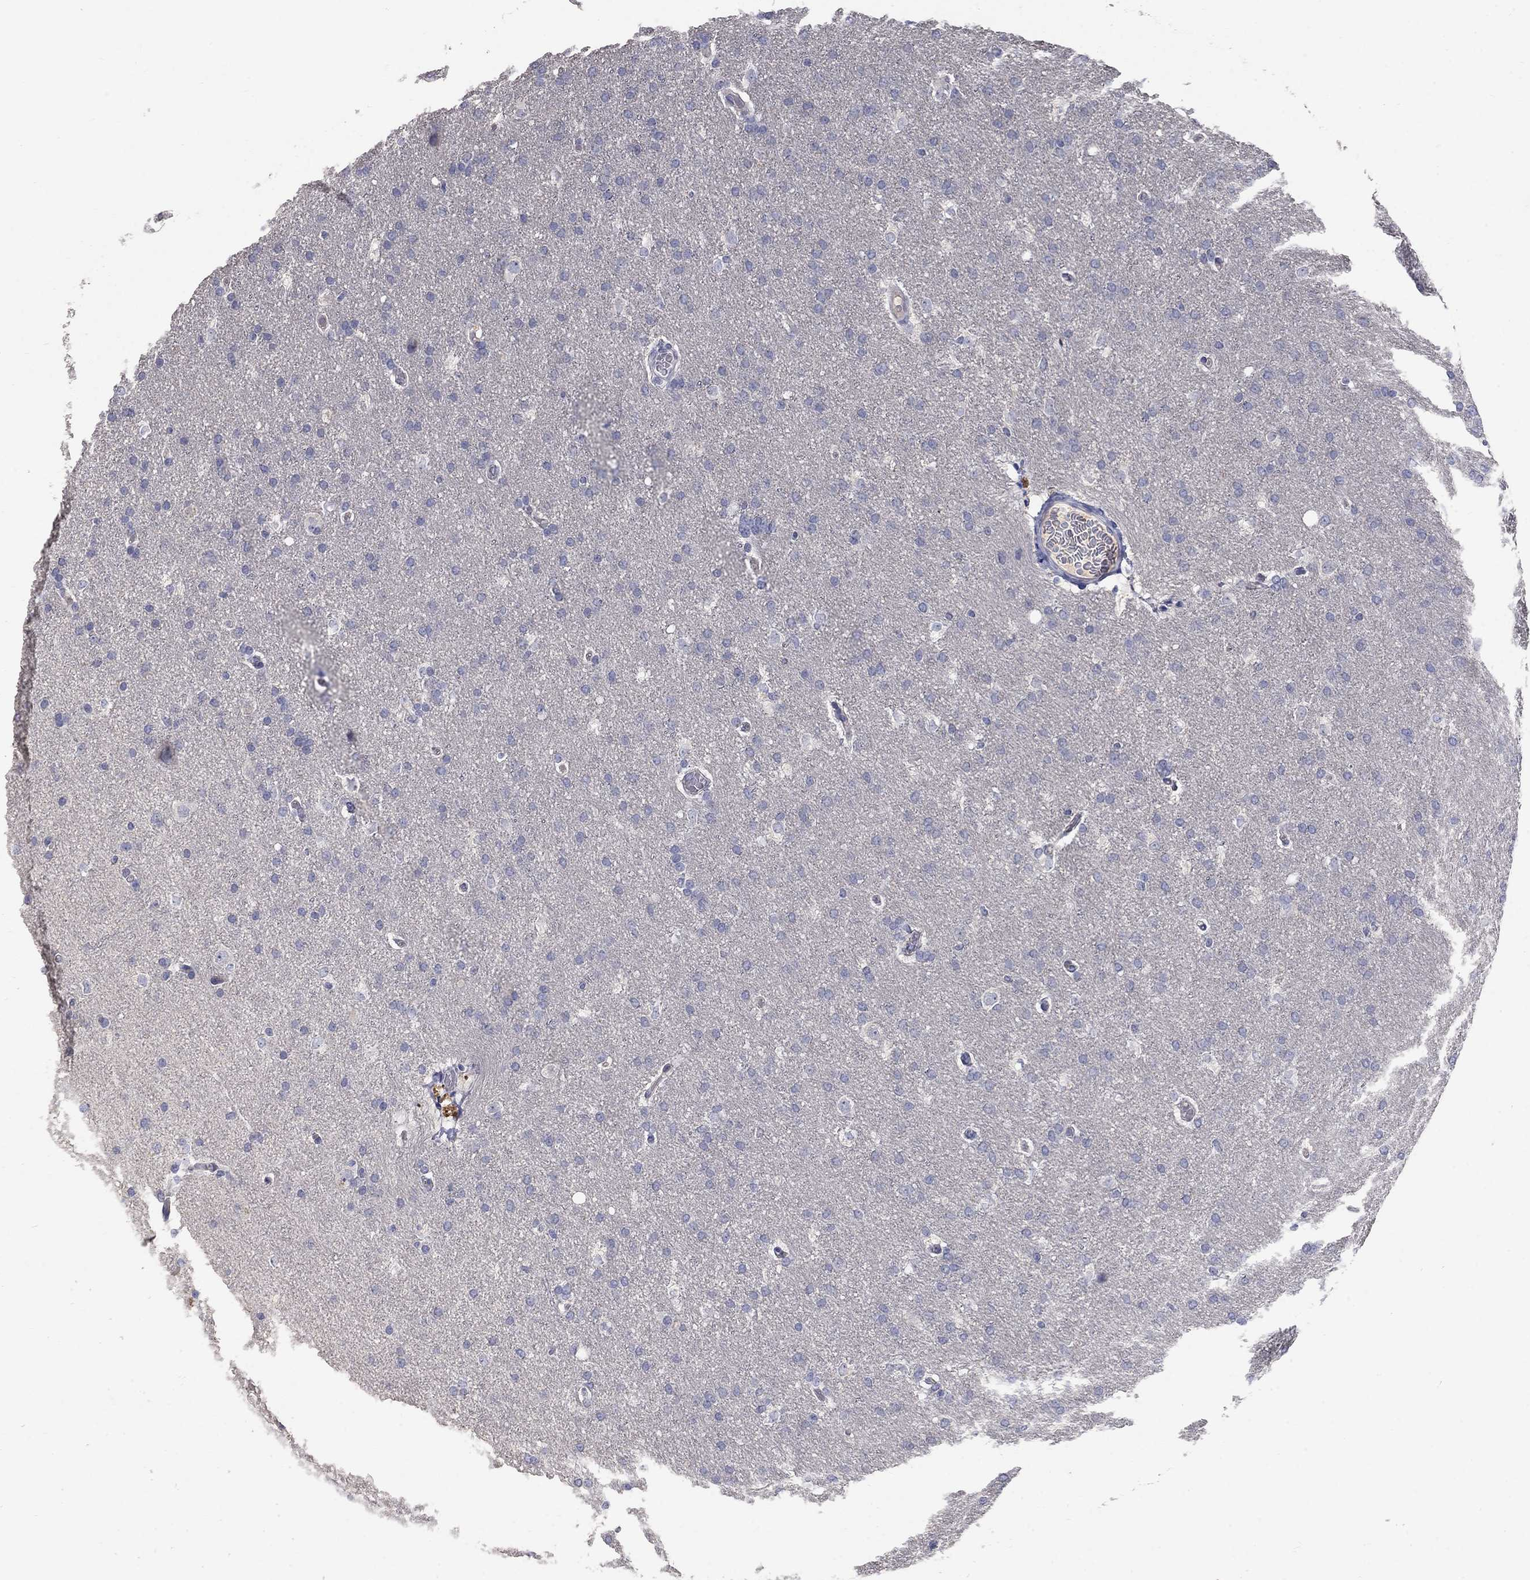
{"staining": {"intensity": "negative", "quantity": "none", "location": "none"}, "tissue": "glioma", "cell_type": "Tumor cells", "image_type": "cancer", "snomed": [{"axis": "morphology", "description": "Glioma, malignant, Low grade"}, {"axis": "topography", "description": "Brain"}], "caption": "A high-resolution micrograph shows immunohistochemistry (IHC) staining of malignant low-grade glioma, which demonstrates no significant positivity in tumor cells.", "gene": "PTH1R", "patient": {"sex": "female", "age": 37}}